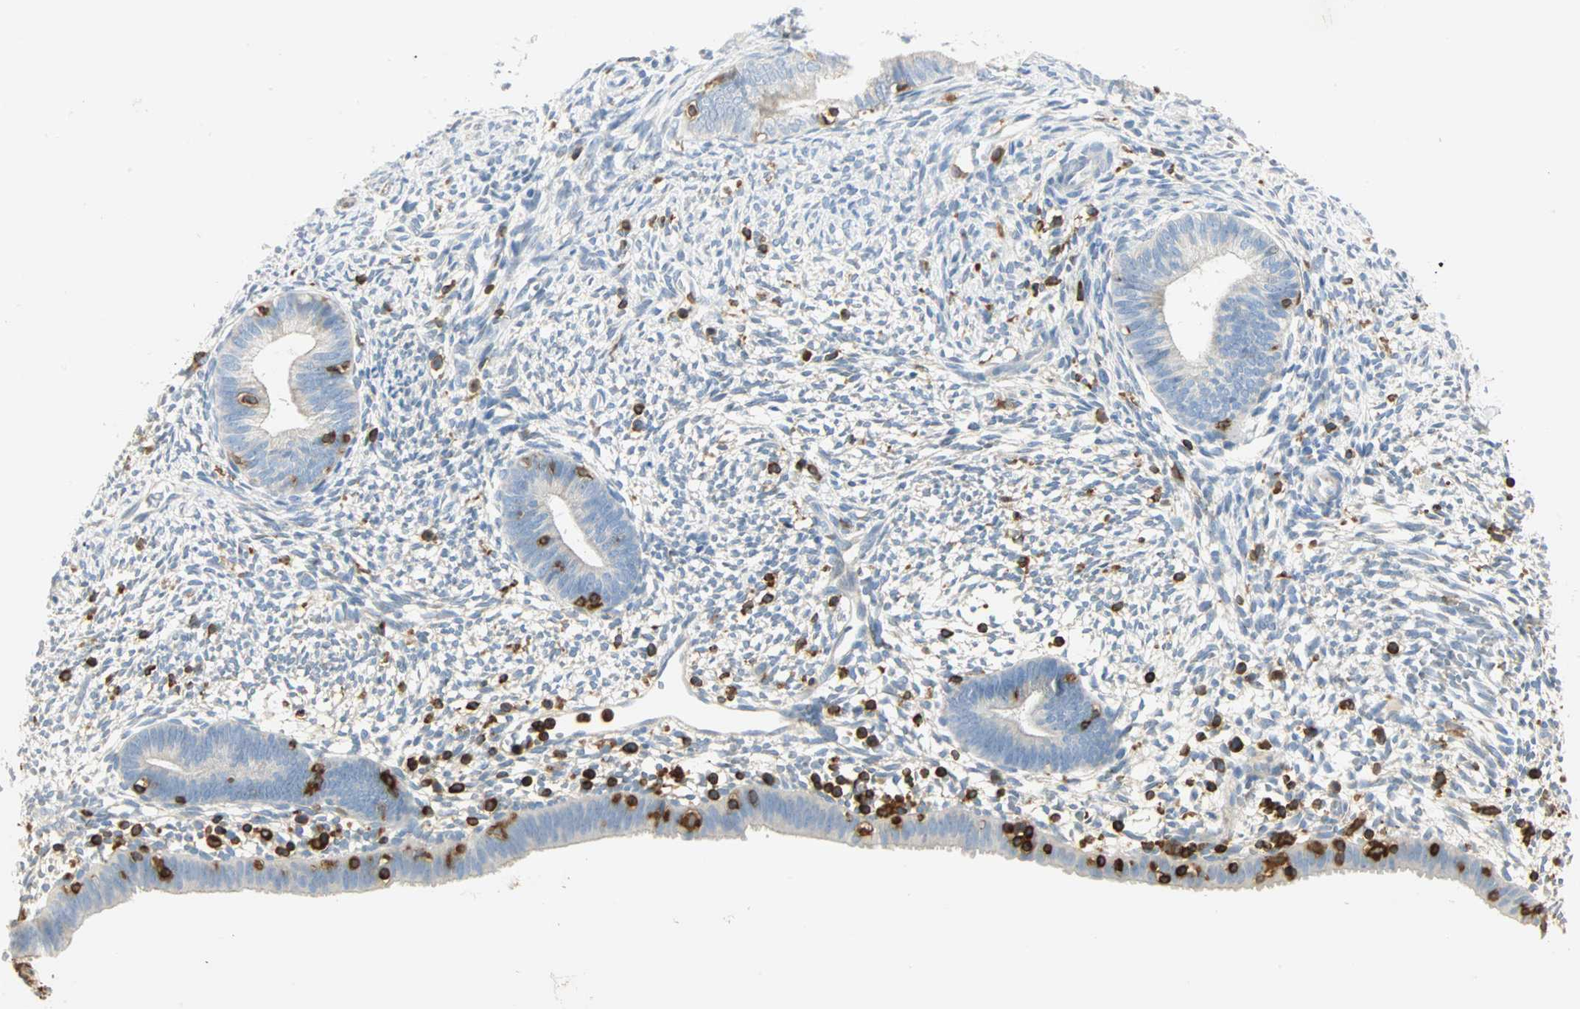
{"staining": {"intensity": "weak", "quantity": "<25%", "location": "cytoplasmic/membranous"}, "tissue": "endometrium", "cell_type": "Cells in endometrial stroma", "image_type": "normal", "snomed": [{"axis": "morphology", "description": "Normal tissue, NOS"}, {"axis": "morphology", "description": "Atrophy, NOS"}, {"axis": "topography", "description": "Uterus"}, {"axis": "topography", "description": "Endometrium"}], "caption": "This histopathology image is of unremarkable endometrium stained with immunohistochemistry (IHC) to label a protein in brown with the nuclei are counter-stained blue. There is no positivity in cells in endometrial stroma. (DAB (3,3'-diaminobenzidine) immunohistochemistry (IHC) visualized using brightfield microscopy, high magnification).", "gene": "FMNL1", "patient": {"sex": "female", "age": 68}}